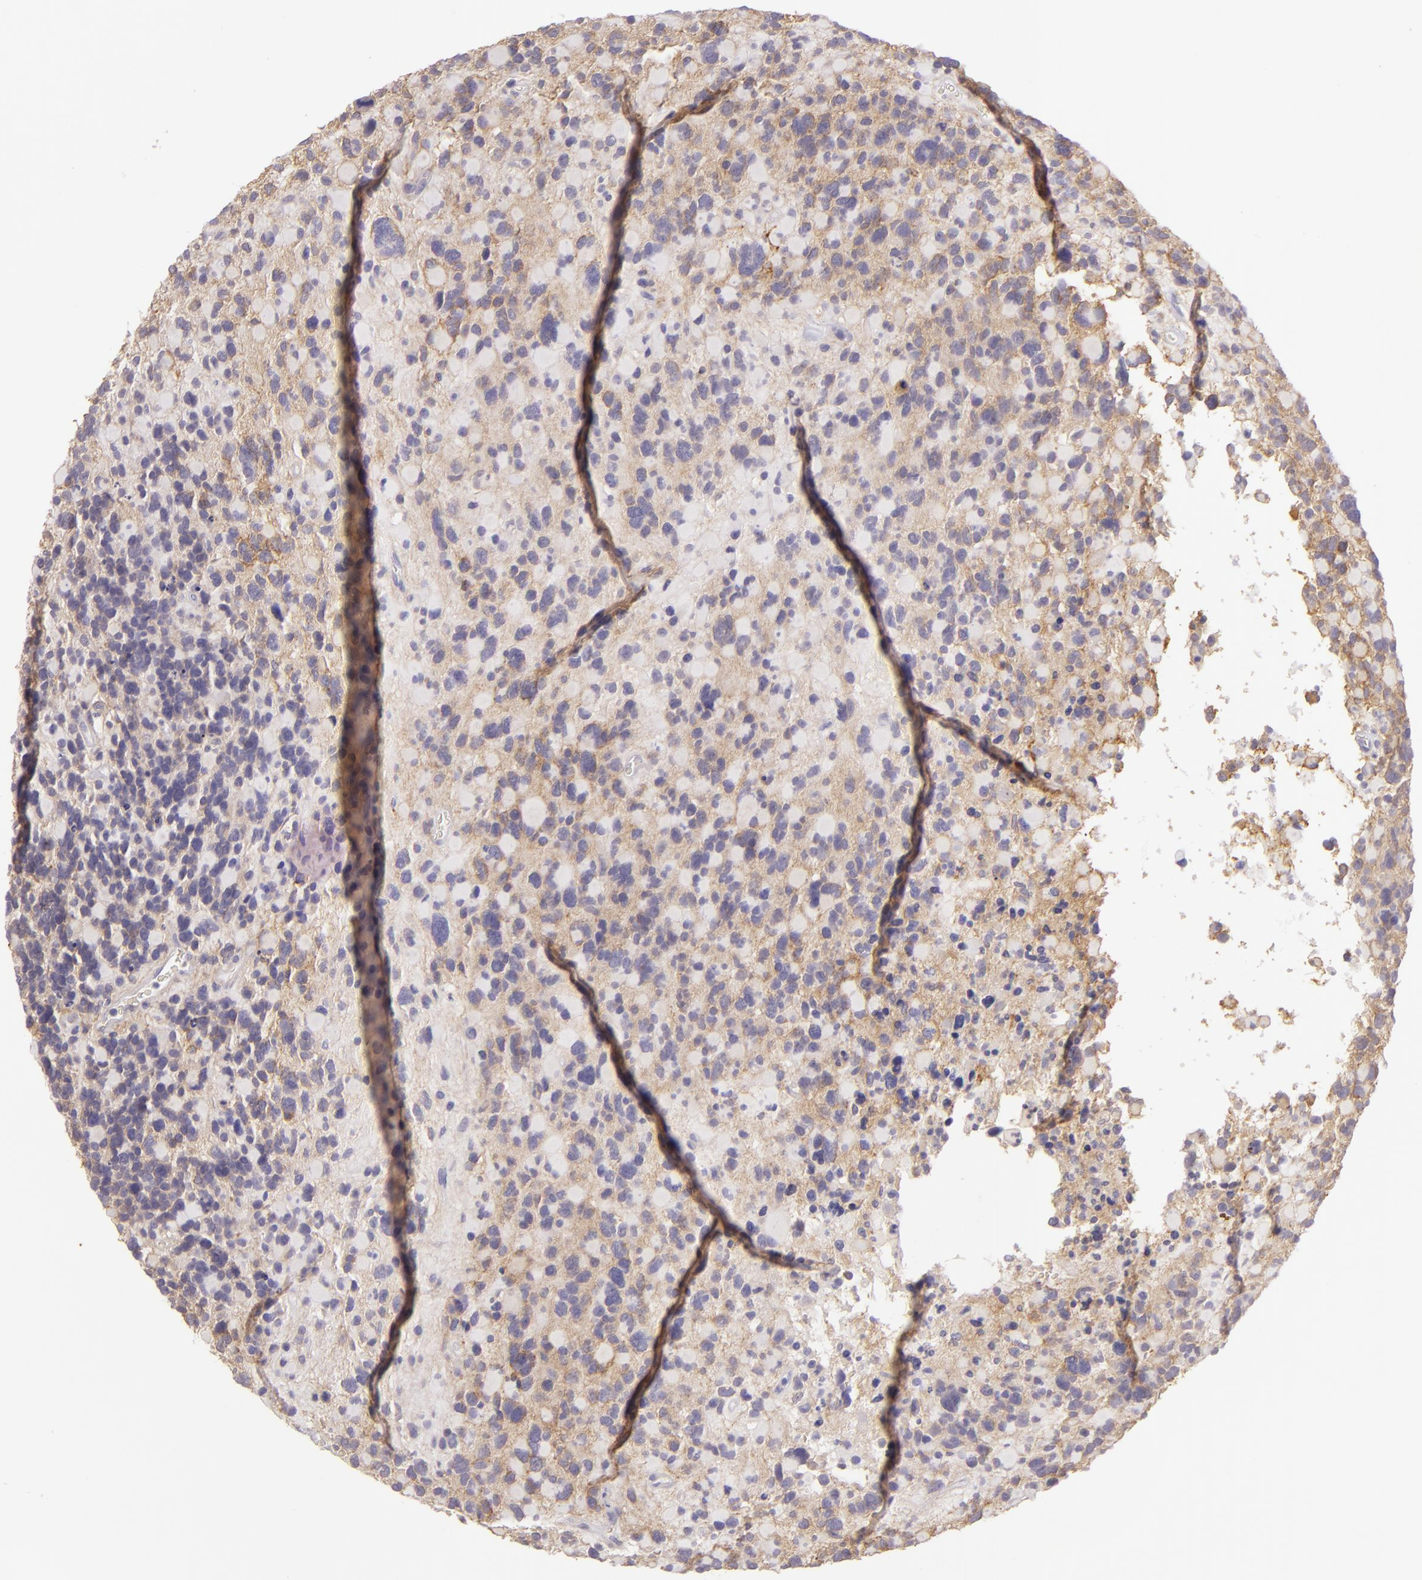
{"staining": {"intensity": "weak", "quantity": "25%-75%", "location": "cytoplasmic/membranous"}, "tissue": "glioma", "cell_type": "Tumor cells", "image_type": "cancer", "snomed": [{"axis": "morphology", "description": "Glioma, malignant, High grade"}, {"axis": "topography", "description": "Brain"}], "caption": "Protein positivity by immunohistochemistry (IHC) exhibits weak cytoplasmic/membranous positivity in about 25%-75% of tumor cells in glioma.", "gene": "ZC3H7B", "patient": {"sex": "female", "age": 37}}